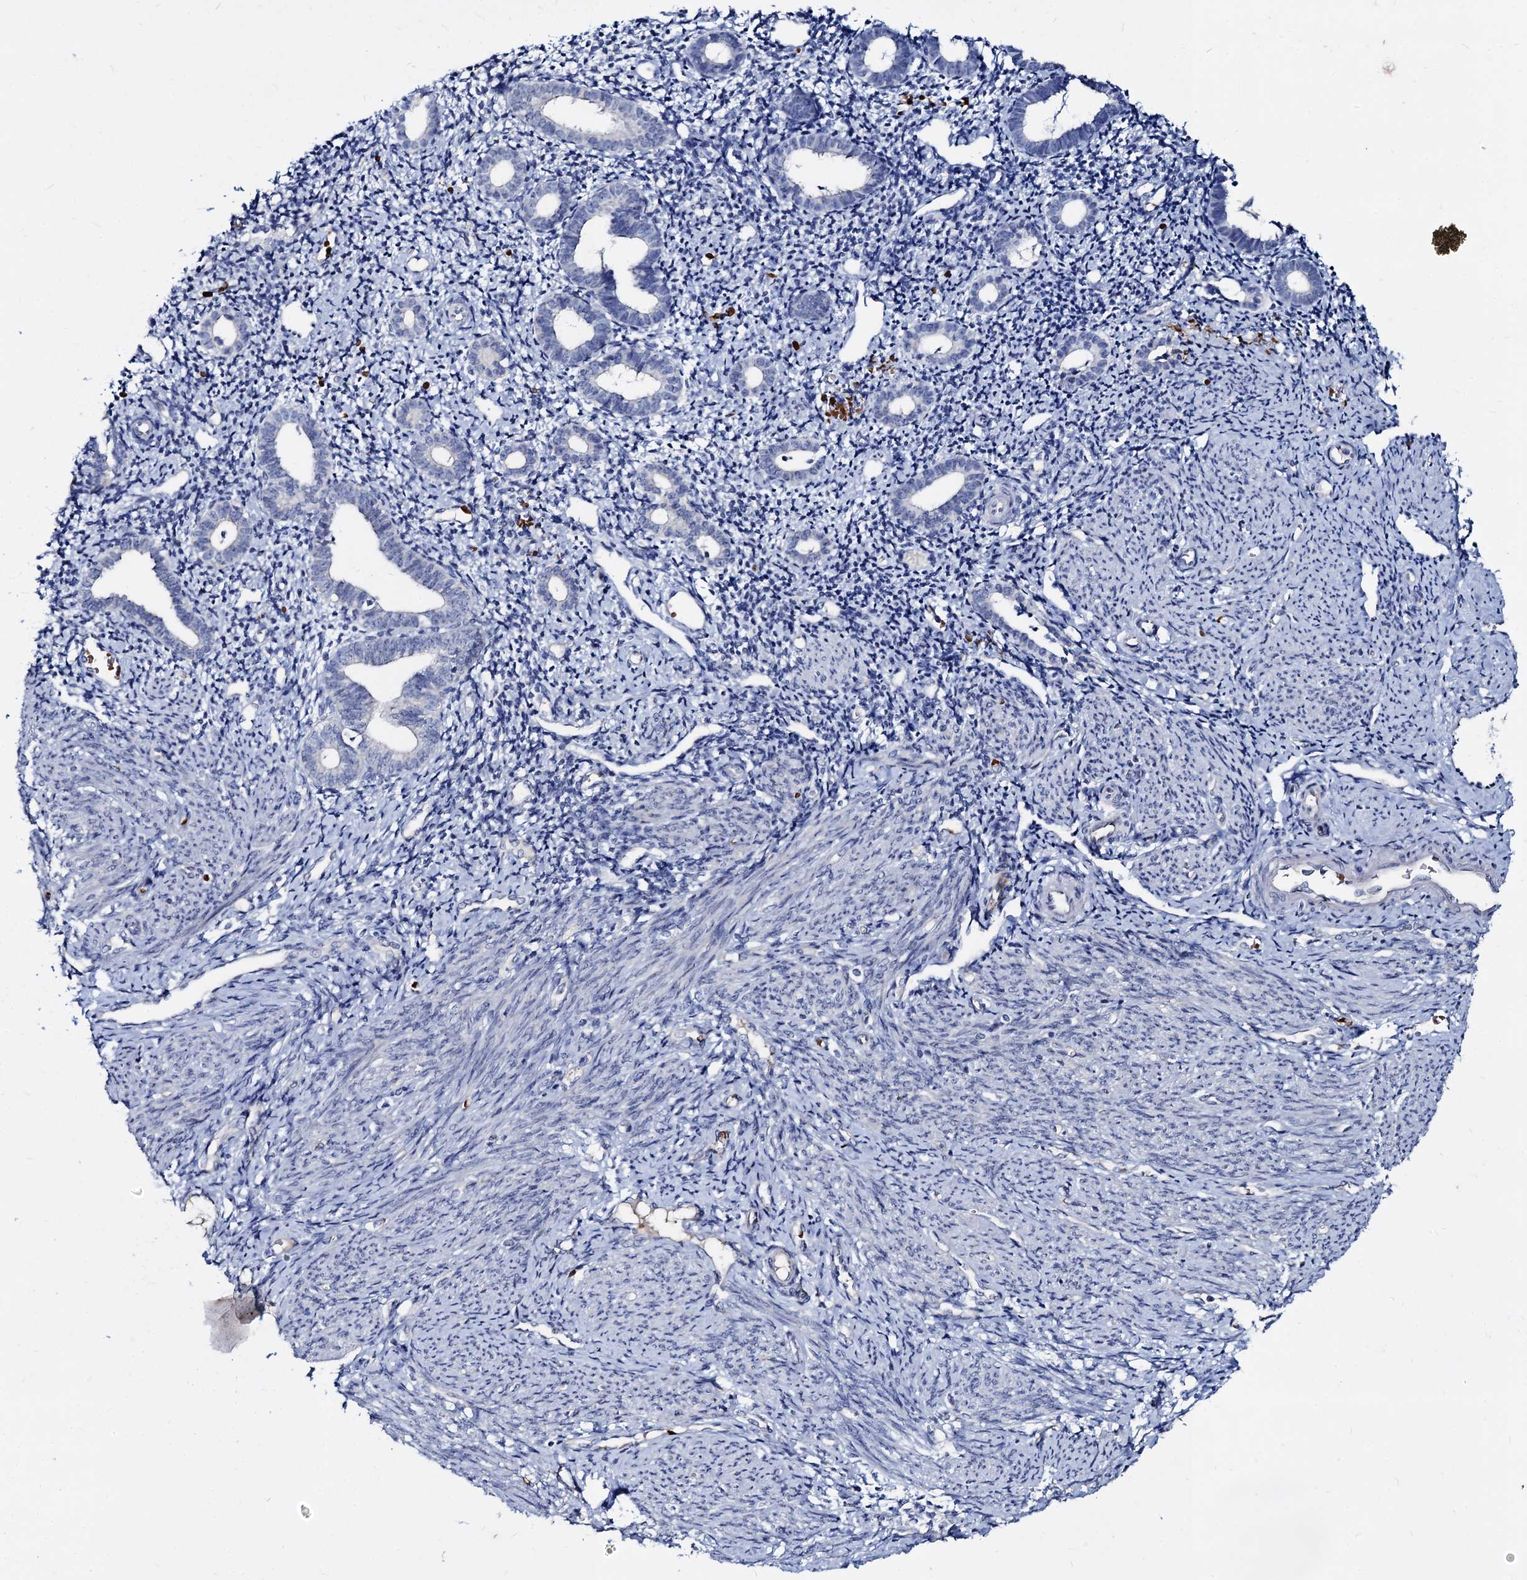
{"staining": {"intensity": "negative", "quantity": "none", "location": "none"}, "tissue": "endometrium", "cell_type": "Cells in endometrial stroma", "image_type": "normal", "snomed": [{"axis": "morphology", "description": "Normal tissue, NOS"}, {"axis": "topography", "description": "Endometrium"}], "caption": "IHC of normal endometrium shows no staining in cells in endometrial stroma. (Brightfield microscopy of DAB (3,3'-diaminobenzidine) IHC at high magnification).", "gene": "RNF6", "patient": {"sex": "female", "age": 56}}